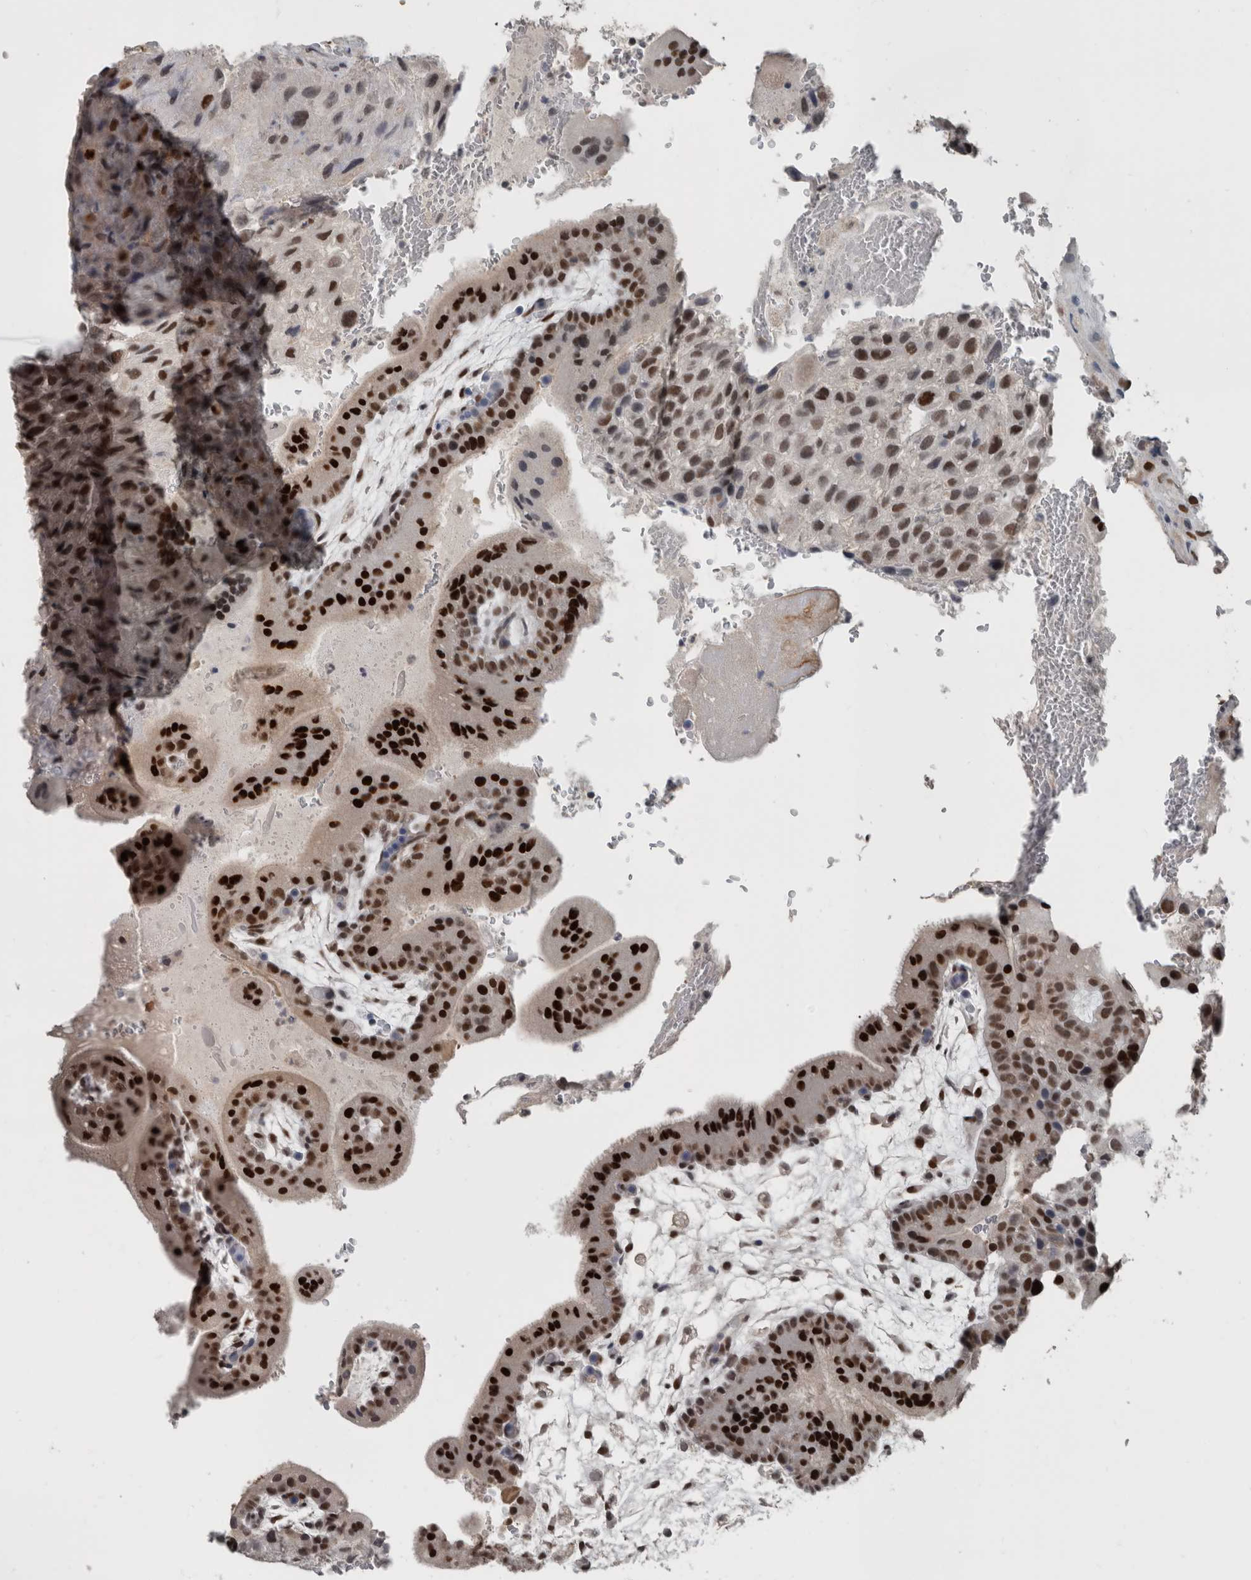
{"staining": {"intensity": "strong", "quantity": ">75%", "location": "nuclear"}, "tissue": "placenta", "cell_type": "Decidual cells", "image_type": "normal", "snomed": [{"axis": "morphology", "description": "Normal tissue, NOS"}, {"axis": "topography", "description": "Placenta"}], "caption": "An immunohistochemistry (IHC) photomicrograph of unremarkable tissue is shown. Protein staining in brown highlights strong nuclear positivity in placenta within decidual cells. The protein of interest is shown in brown color, while the nuclei are stained blue.", "gene": "ZBTB21", "patient": {"sex": "female", "age": 35}}